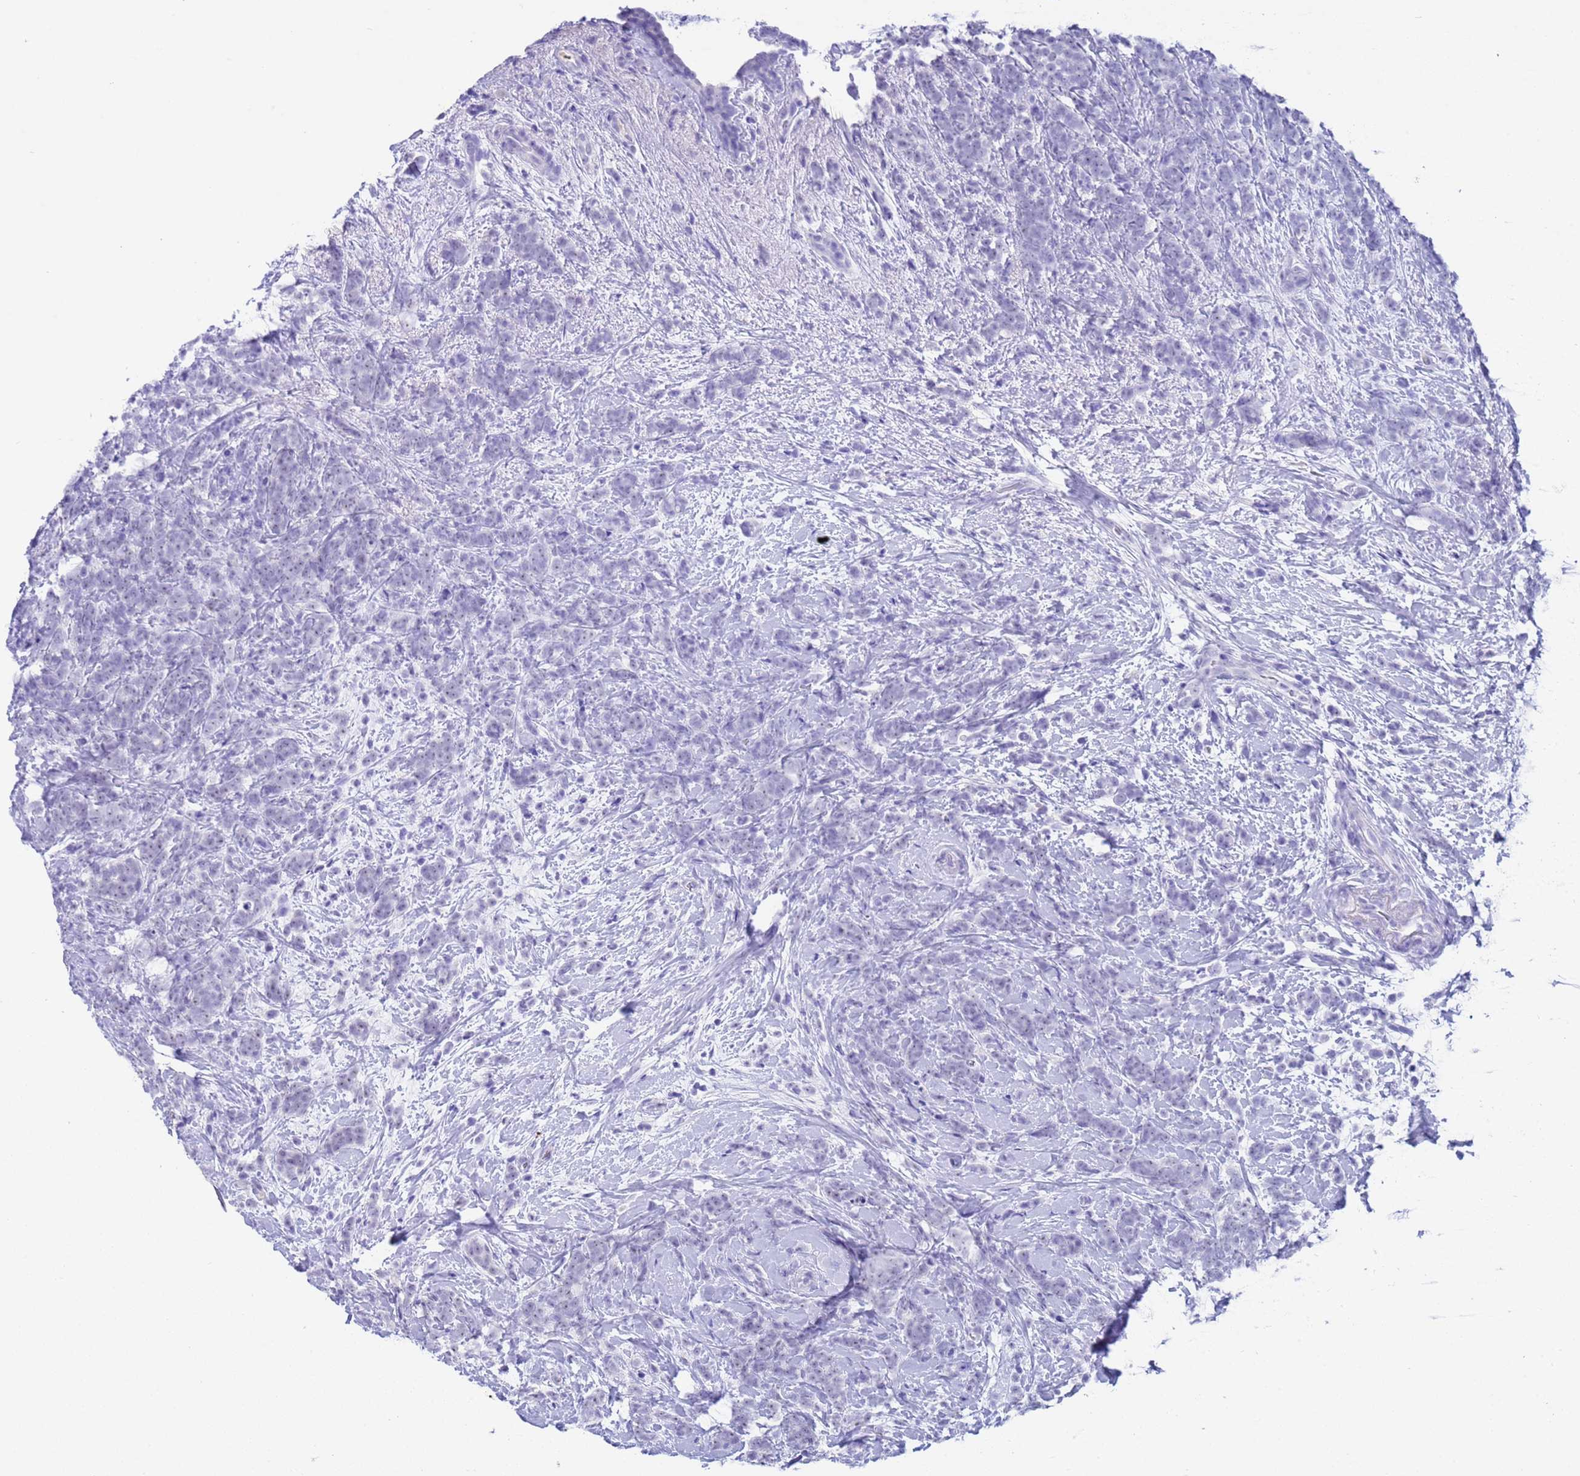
{"staining": {"intensity": "negative", "quantity": "none", "location": "none"}, "tissue": "breast cancer", "cell_type": "Tumor cells", "image_type": "cancer", "snomed": [{"axis": "morphology", "description": "Lobular carcinoma"}, {"axis": "topography", "description": "Breast"}], "caption": "This photomicrograph is of breast cancer (lobular carcinoma) stained with immunohistochemistry (IHC) to label a protein in brown with the nuclei are counter-stained blue. There is no expression in tumor cells. (DAB (3,3'-diaminobenzidine) IHC with hematoxylin counter stain).", "gene": "CKM", "patient": {"sex": "female", "age": 58}}